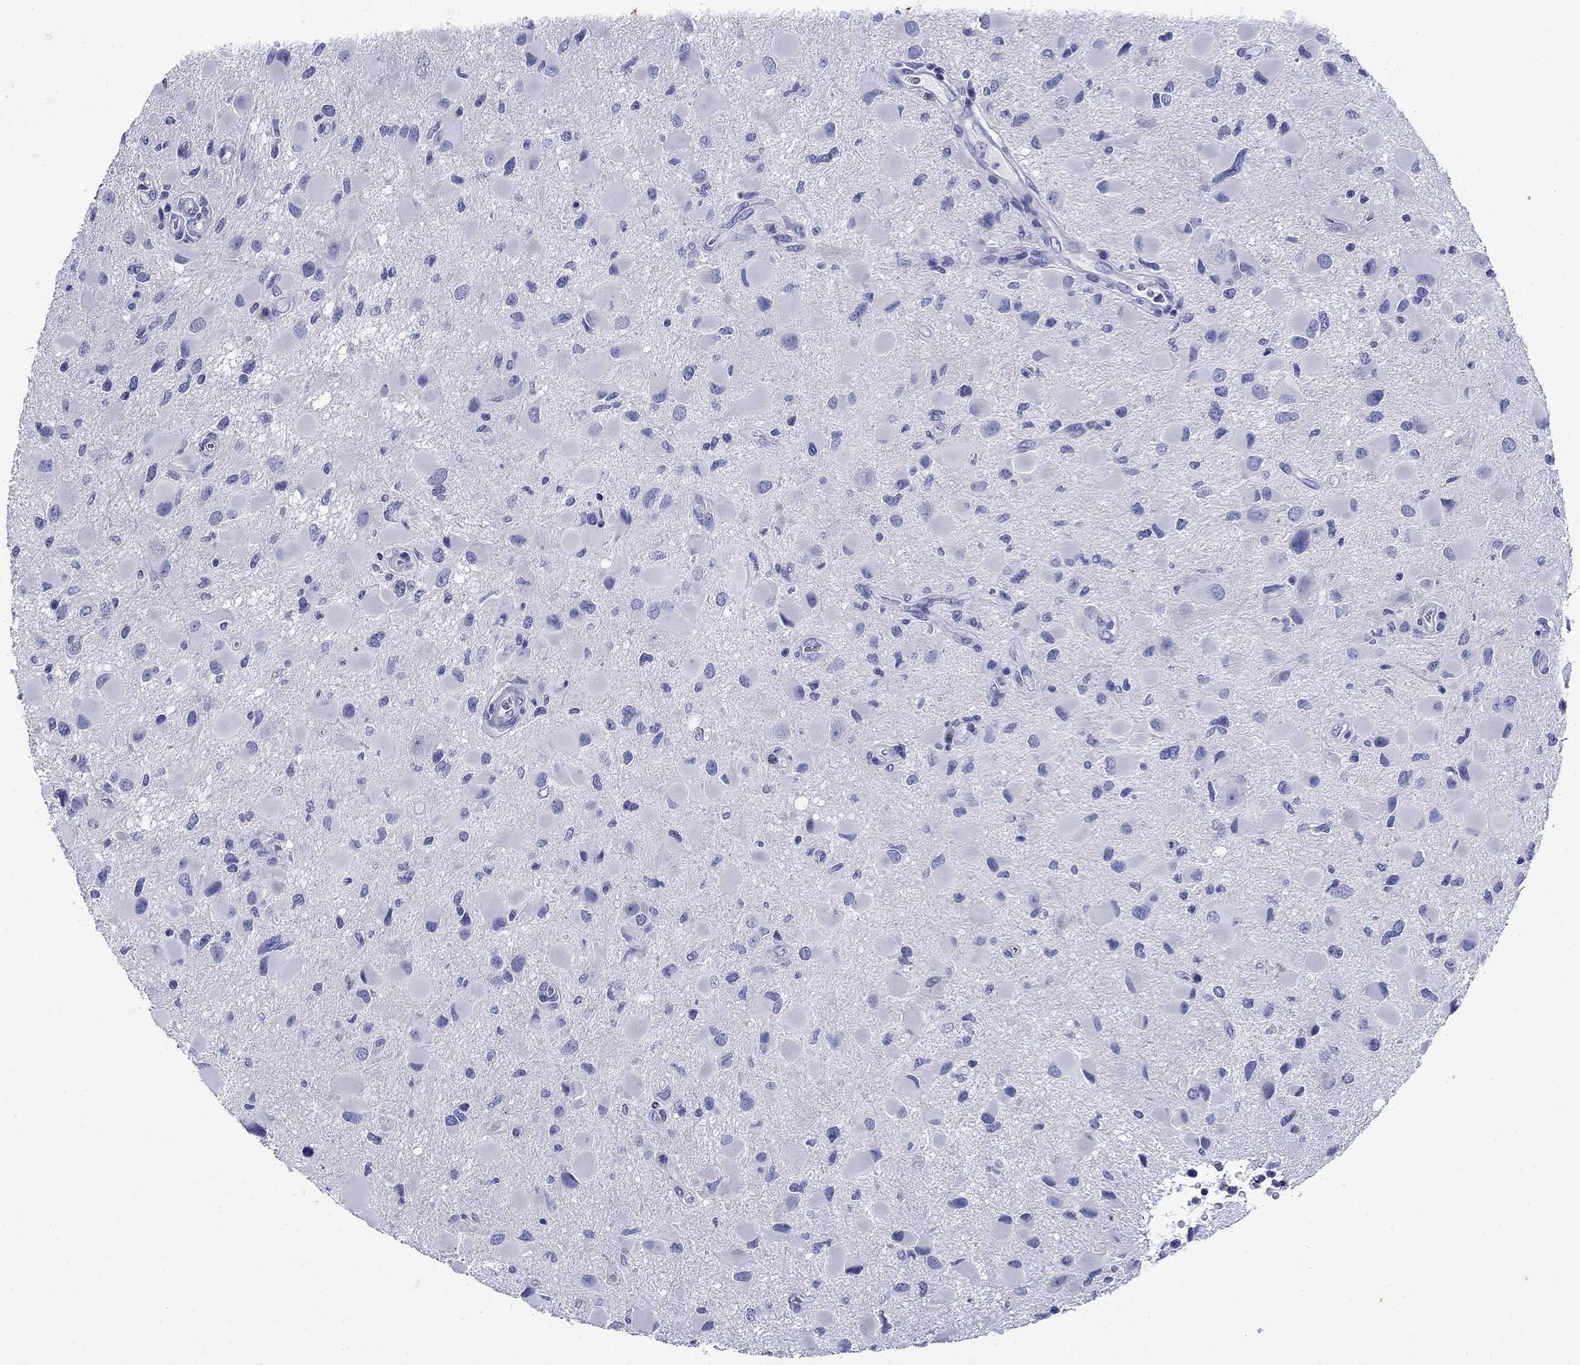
{"staining": {"intensity": "negative", "quantity": "none", "location": "none"}, "tissue": "glioma", "cell_type": "Tumor cells", "image_type": "cancer", "snomed": [{"axis": "morphology", "description": "Glioma, malignant, Low grade"}, {"axis": "topography", "description": "Brain"}], "caption": "Tumor cells show no significant protein positivity in glioma.", "gene": "CD1A", "patient": {"sex": "female", "age": 32}}